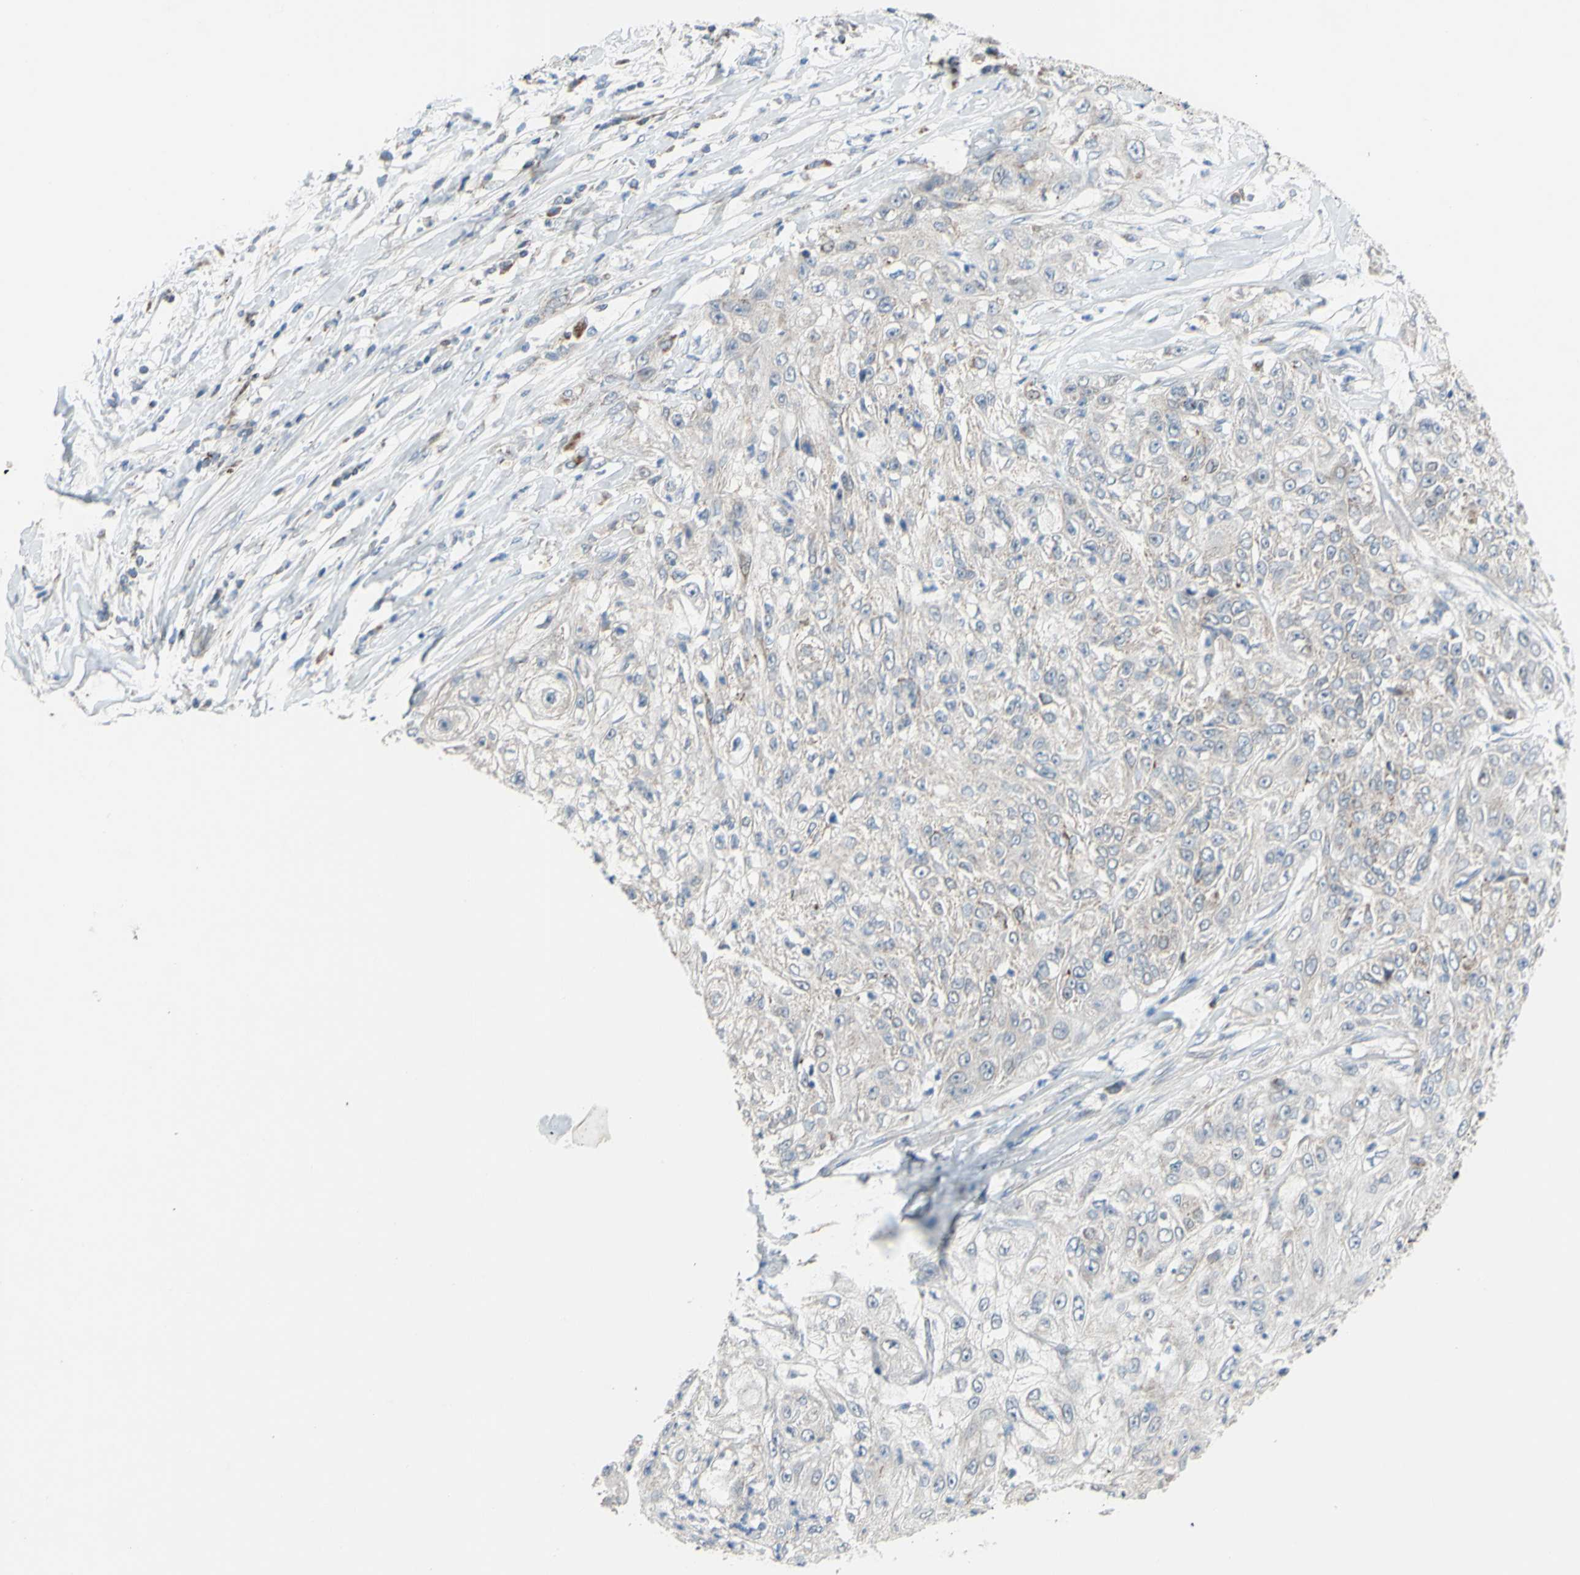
{"staining": {"intensity": "negative", "quantity": "none", "location": "none"}, "tissue": "lung cancer", "cell_type": "Tumor cells", "image_type": "cancer", "snomed": [{"axis": "morphology", "description": "Inflammation, NOS"}, {"axis": "morphology", "description": "Squamous cell carcinoma, NOS"}, {"axis": "topography", "description": "Lymph node"}, {"axis": "topography", "description": "Soft tissue"}, {"axis": "topography", "description": "Lung"}], "caption": "The immunohistochemistry image has no significant staining in tumor cells of lung cancer (squamous cell carcinoma) tissue. (Stains: DAB IHC with hematoxylin counter stain, Microscopy: brightfield microscopy at high magnification).", "gene": "GLT8D1", "patient": {"sex": "male", "age": 66}}